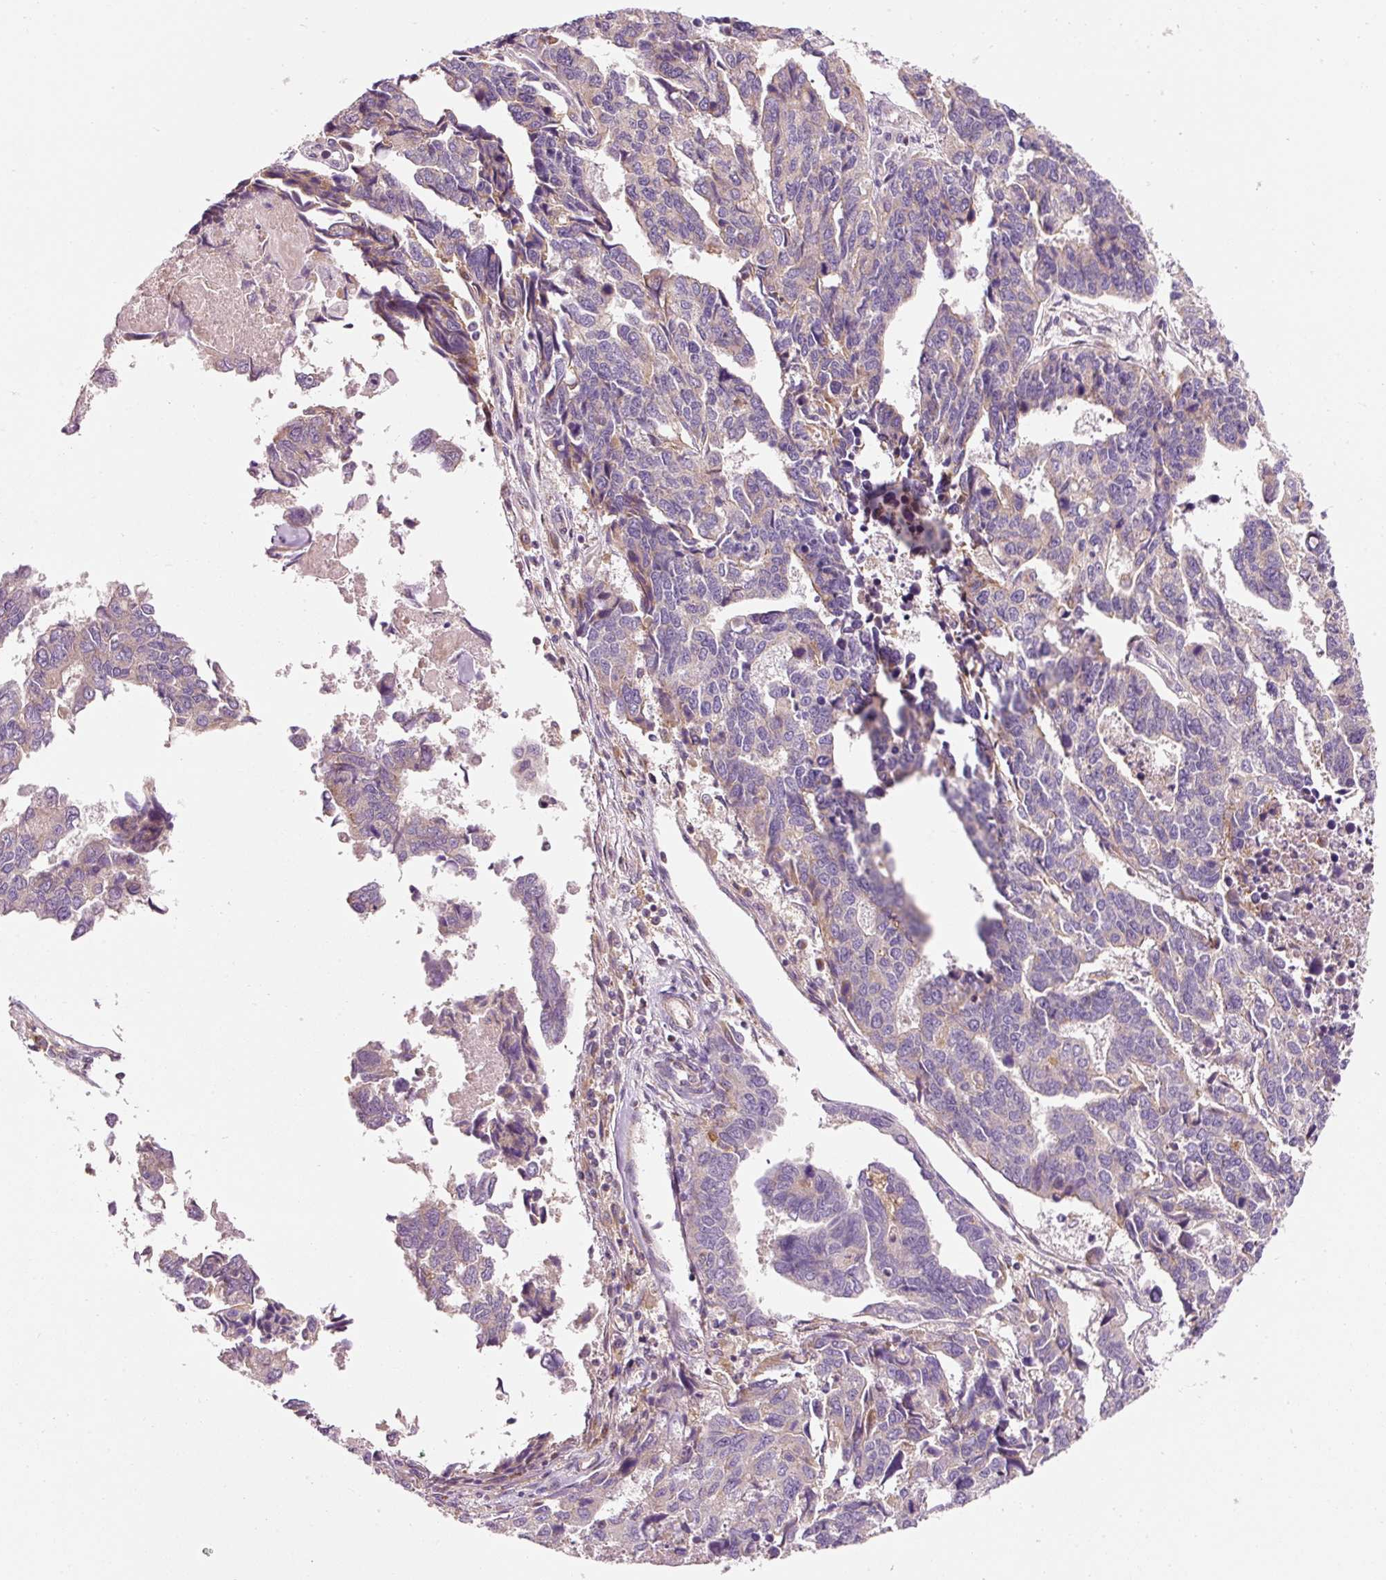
{"staining": {"intensity": "negative", "quantity": "none", "location": "none"}, "tissue": "endometrial cancer", "cell_type": "Tumor cells", "image_type": "cancer", "snomed": [{"axis": "morphology", "description": "Adenocarcinoma, NOS"}, {"axis": "topography", "description": "Endometrium"}], "caption": "Endometrial adenocarcinoma was stained to show a protein in brown. There is no significant positivity in tumor cells.", "gene": "NAPA", "patient": {"sex": "female", "age": 73}}